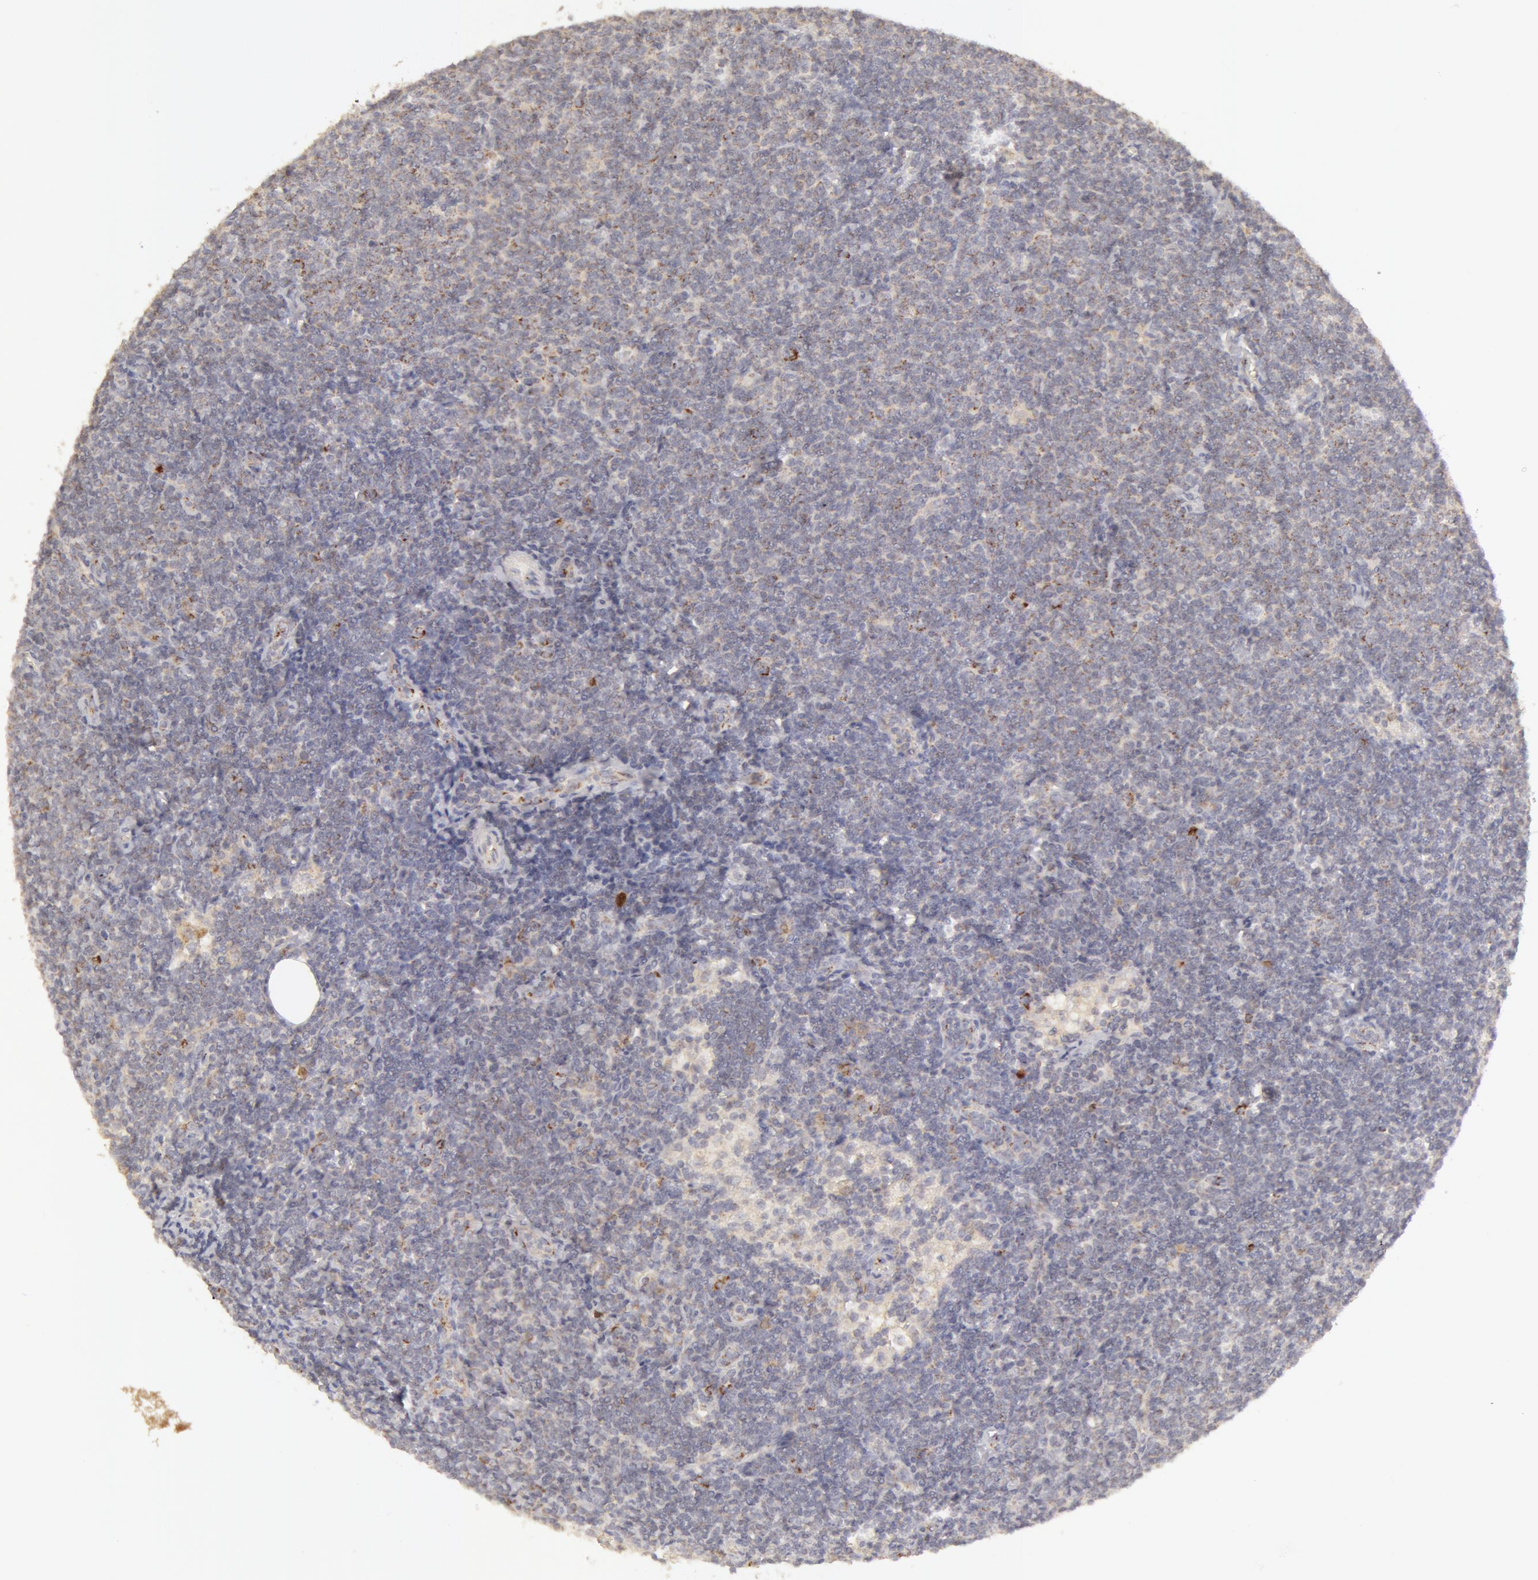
{"staining": {"intensity": "negative", "quantity": "none", "location": "none"}, "tissue": "lymphoma", "cell_type": "Tumor cells", "image_type": "cancer", "snomed": [{"axis": "morphology", "description": "Malignant lymphoma, non-Hodgkin's type, Low grade"}, {"axis": "topography", "description": "Lymph node"}], "caption": "A high-resolution image shows immunohistochemistry staining of lymphoma, which demonstrates no significant positivity in tumor cells.", "gene": "ADPRH", "patient": {"sex": "male", "age": 65}}